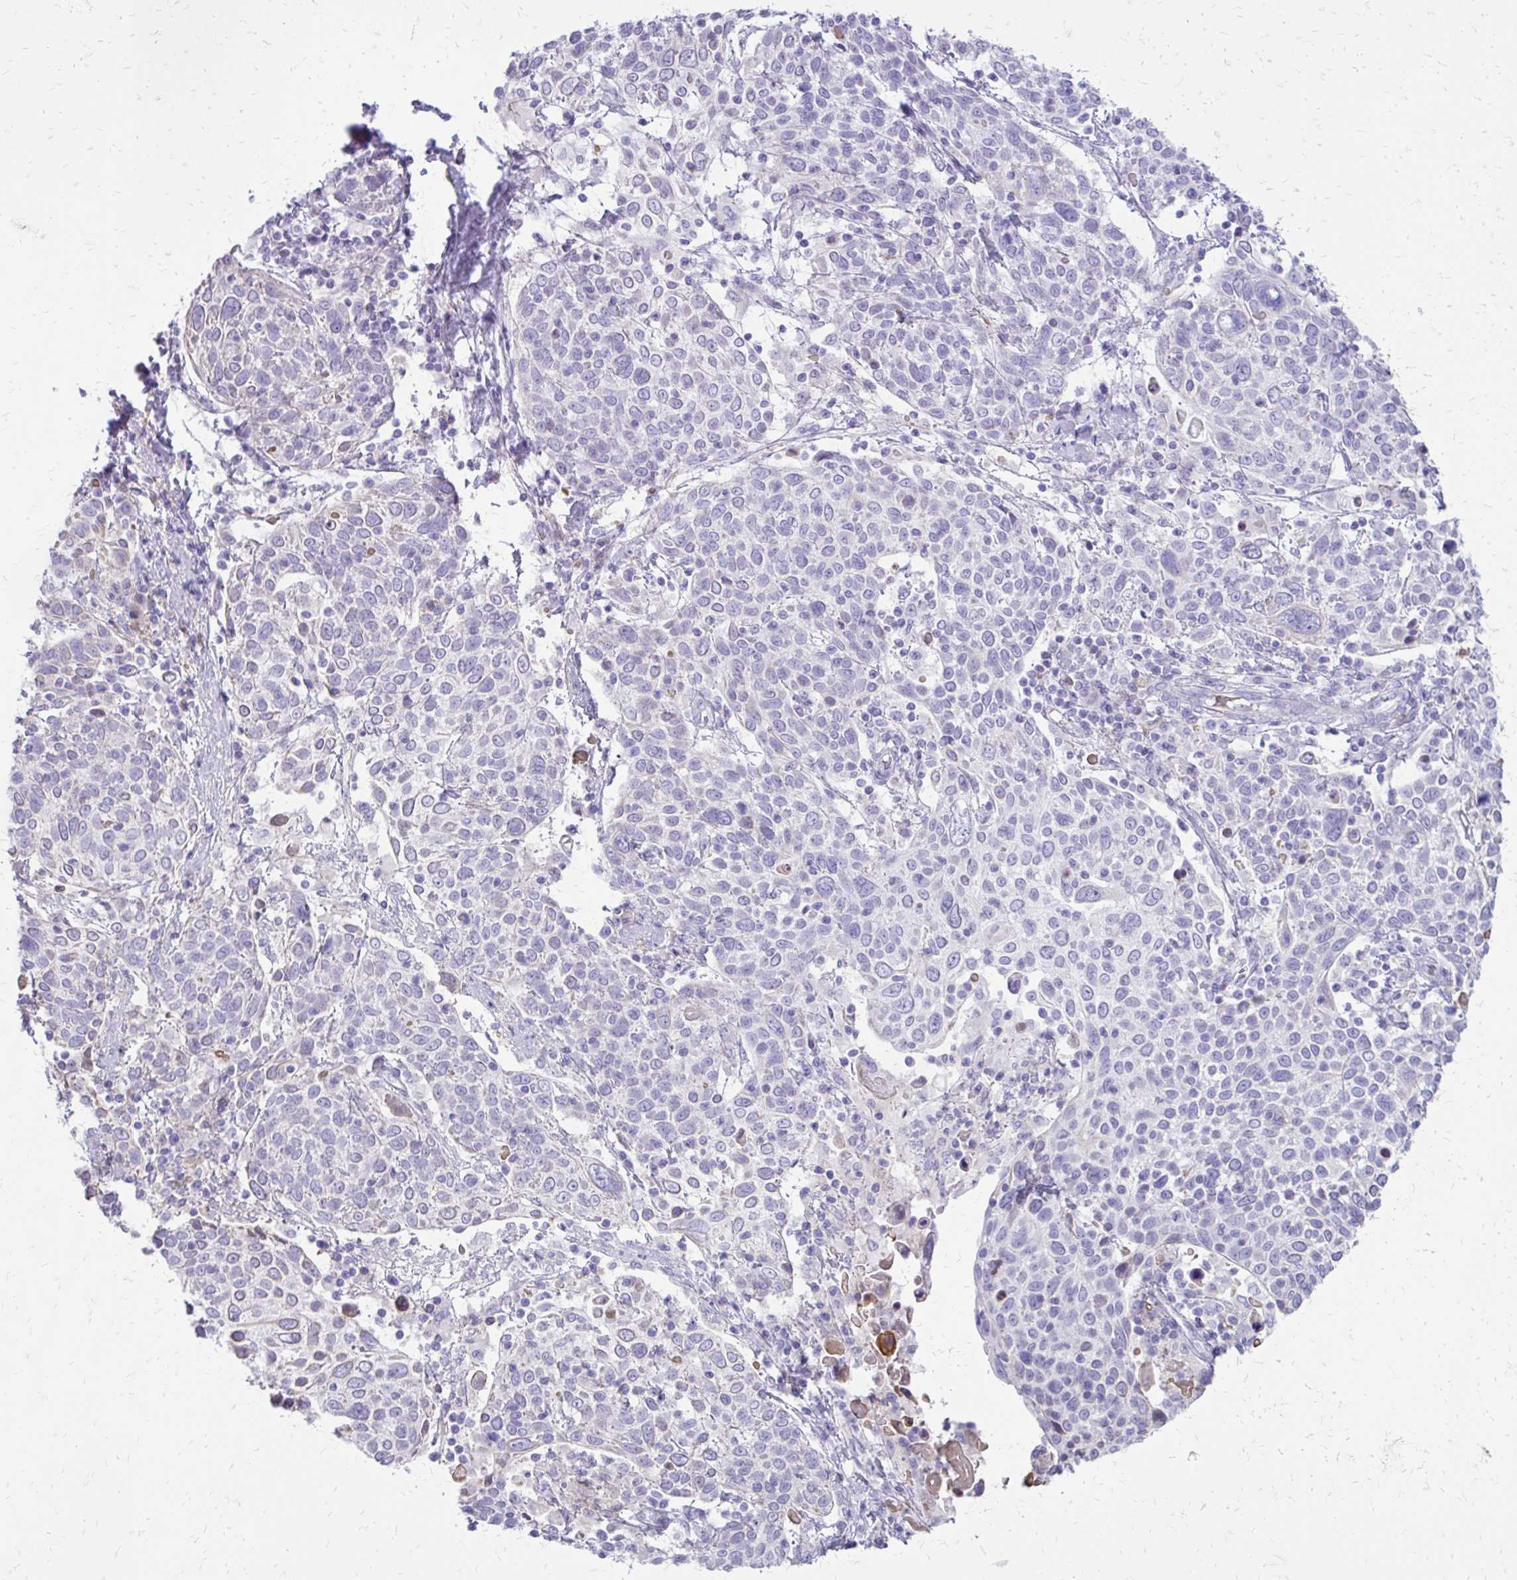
{"staining": {"intensity": "negative", "quantity": "none", "location": "none"}, "tissue": "cervical cancer", "cell_type": "Tumor cells", "image_type": "cancer", "snomed": [{"axis": "morphology", "description": "Squamous cell carcinoma, NOS"}, {"axis": "topography", "description": "Cervix"}], "caption": "This is a photomicrograph of immunohistochemistry staining of cervical cancer, which shows no positivity in tumor cells.", "gene": "SIGLEC11", "patient": {"sex": "female", "age": 61}}